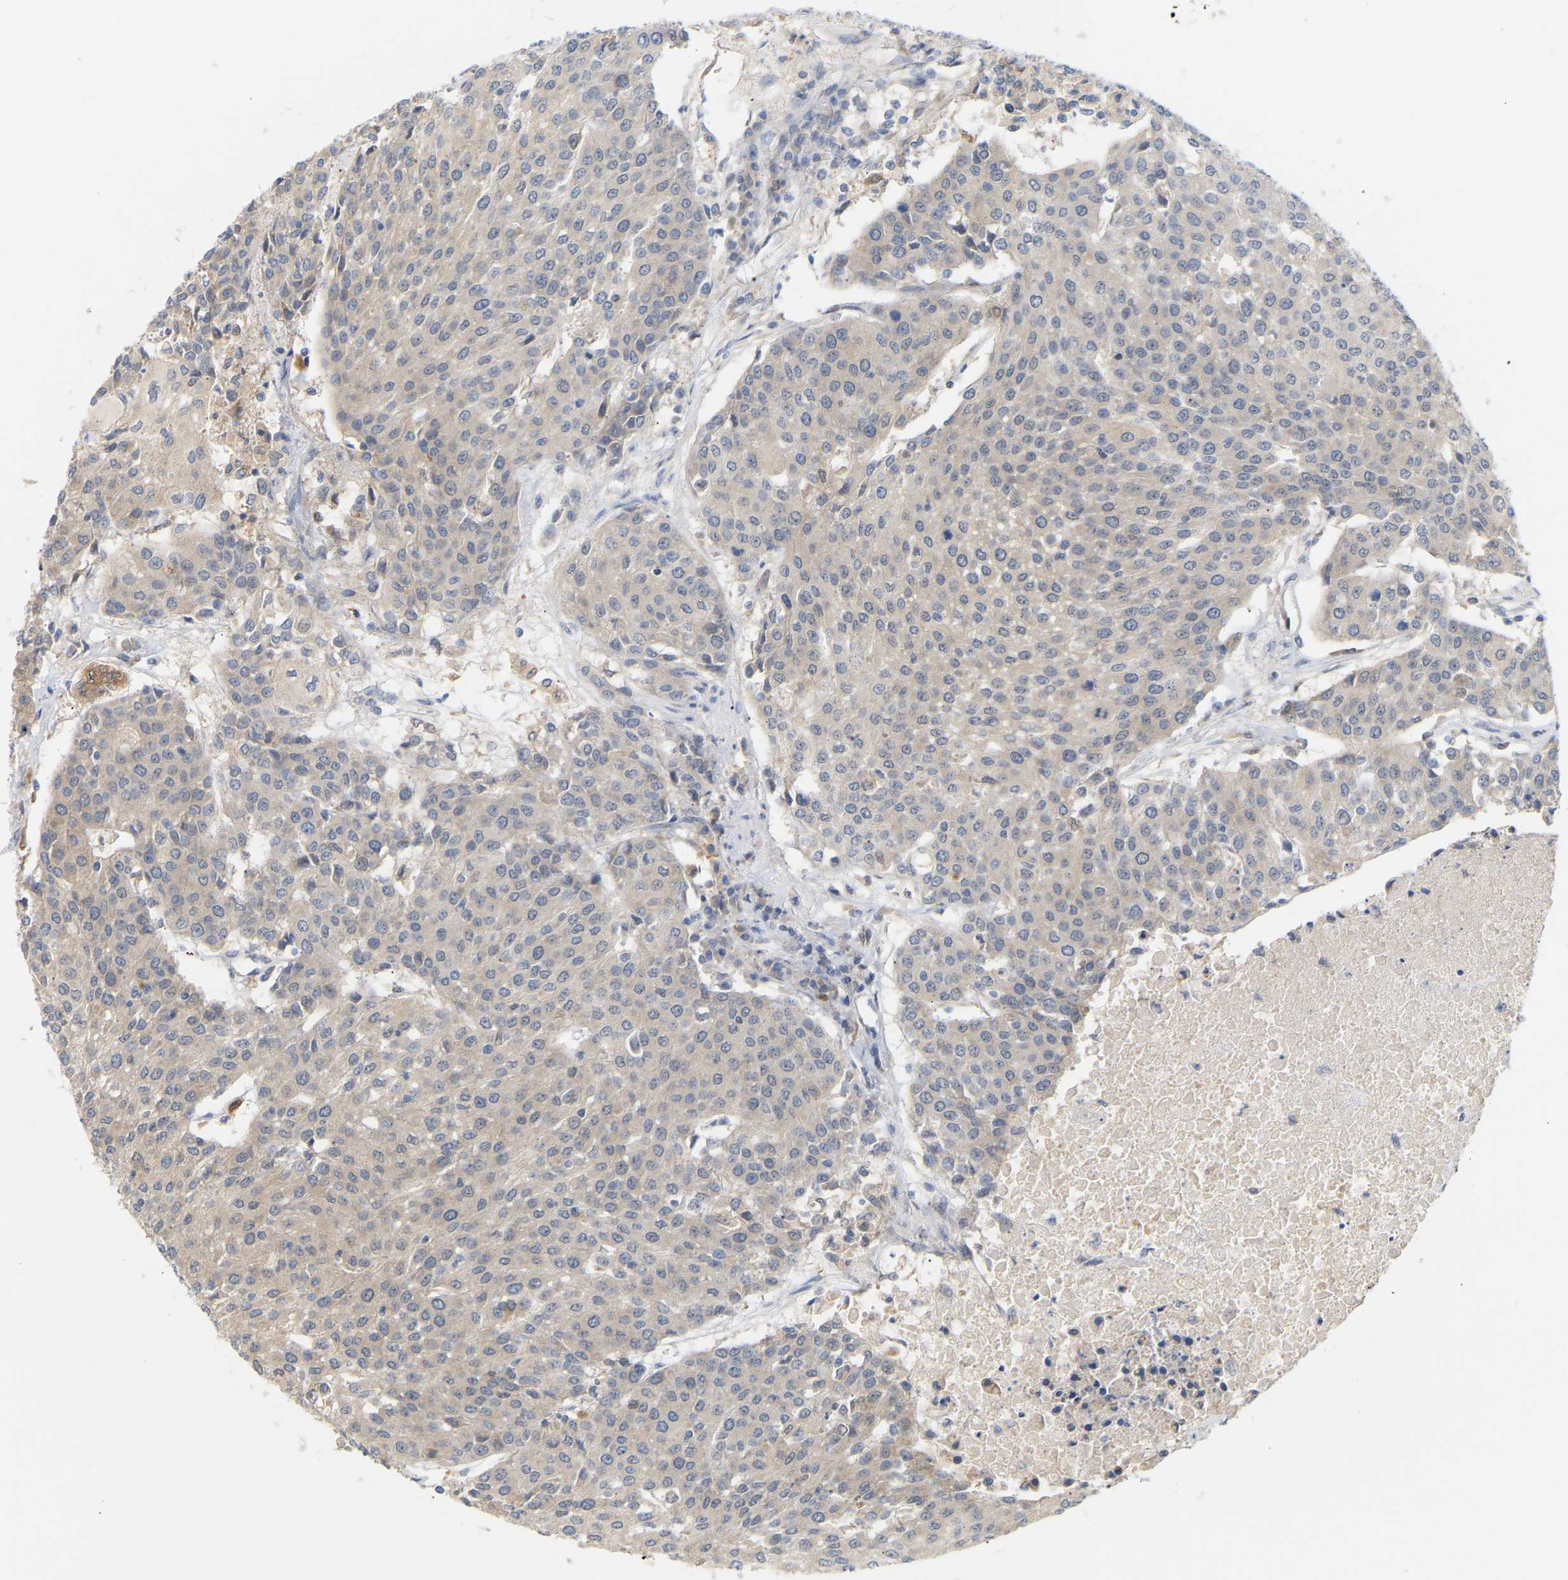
{"staining": {"intensity": "negative", "quantity": "none", "location": "none"}, "tissue": "urothelial cancer", "cell_type": "Tumor cells", "image_type": "cancer", "snomed": [{"axis": "morphology", "description": "Urothelial carcinoma, High grade"}, {"axis": "topography", "description": "Urinary bladder"}], "caption": "This is an immunohistochemistry image of urothelial cancer. There is no positivity in tumor cells.", "gene": "TPMT", "patient": {"sex": "female", "age": 85}}